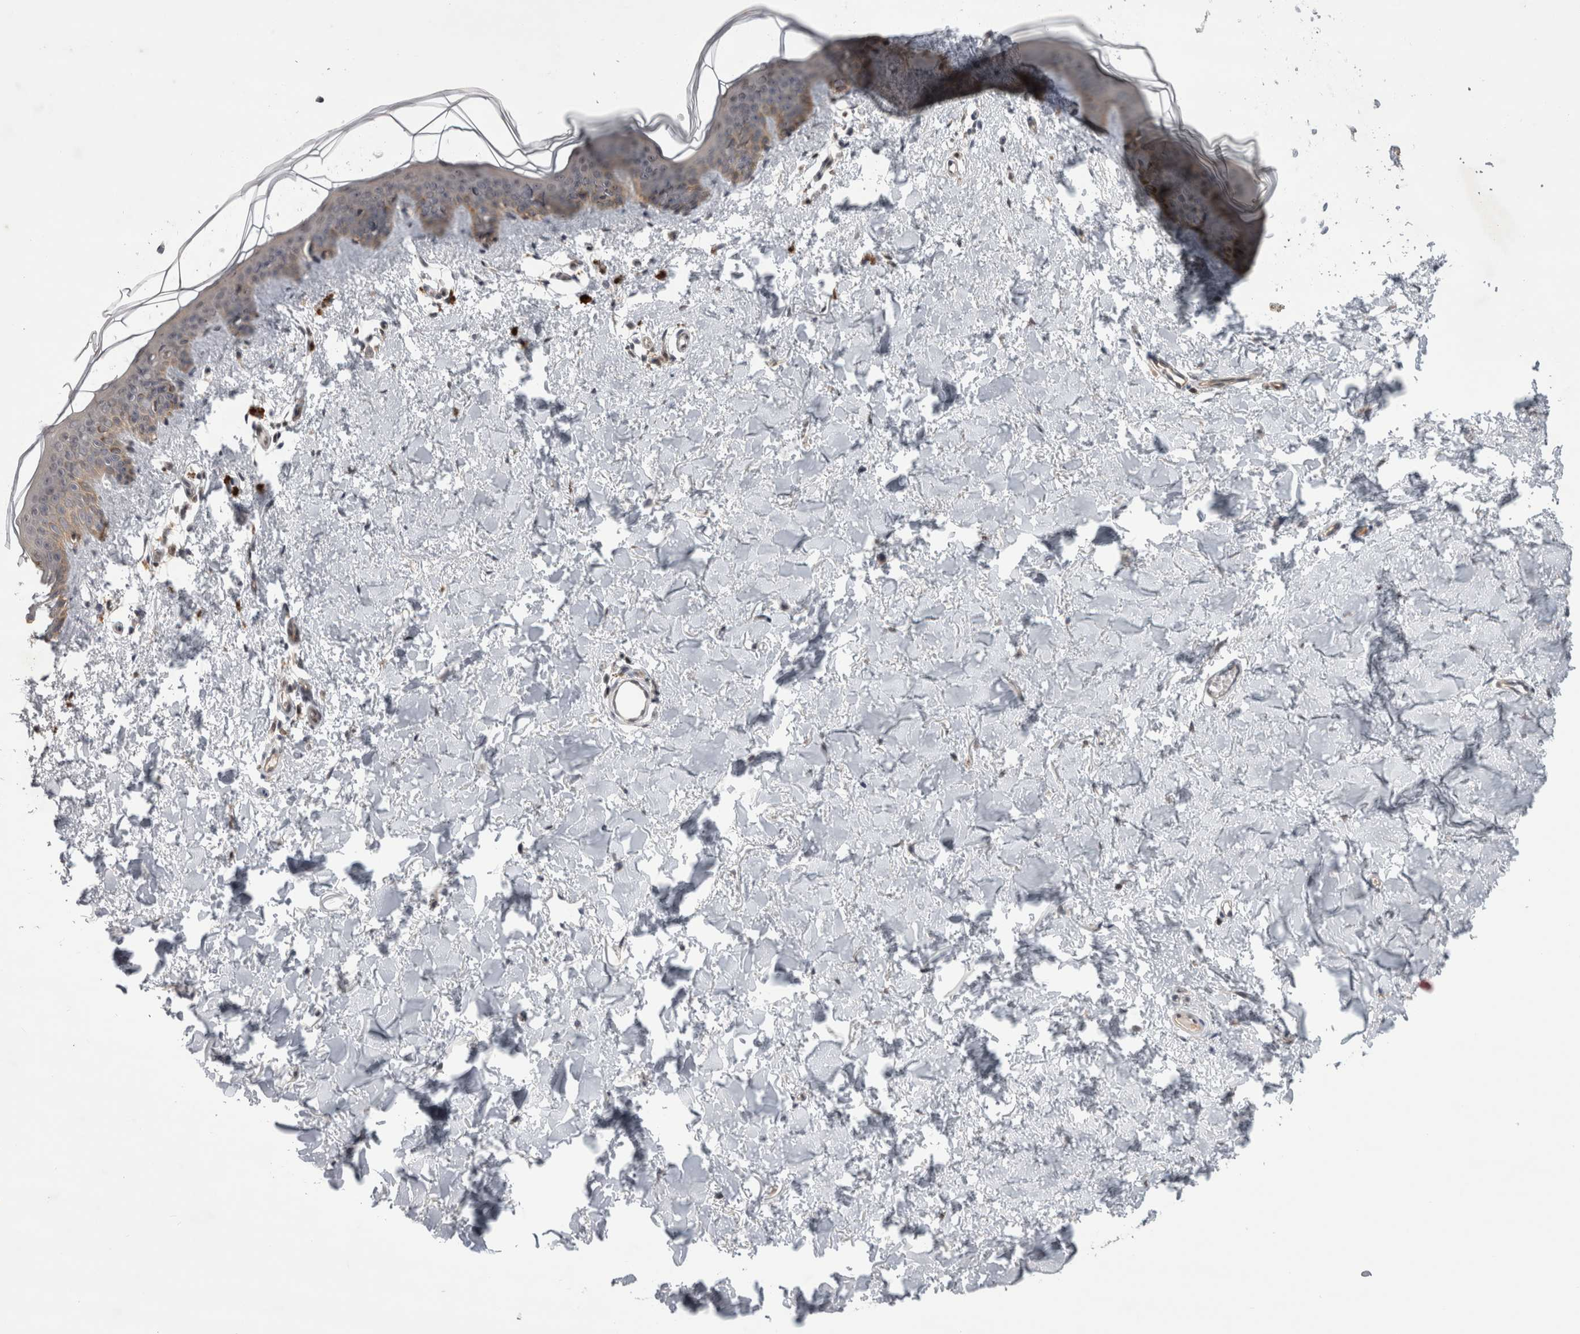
{"staining": {"intensity": "weak", "quantity": "25%-75%", "location": "cytoplasmic/membranous"}, "tissue": "skin", "cell_type": "Fibroblasts", "image_type": "normal", "snomed": [{"axis": "morphology", "description": "Normal tissue, NOS"}, {"axis": "topography", "description": "Skin"}], "caption": "Immunohistochemical staining of normal skin displays 25%-75% levels of weak cytoplasmic/membranous protein positivity in approximately 25%-75% of fibroblasts.", "gene": "PSMB2", "patient": {"sex": "female", "age": 46}}